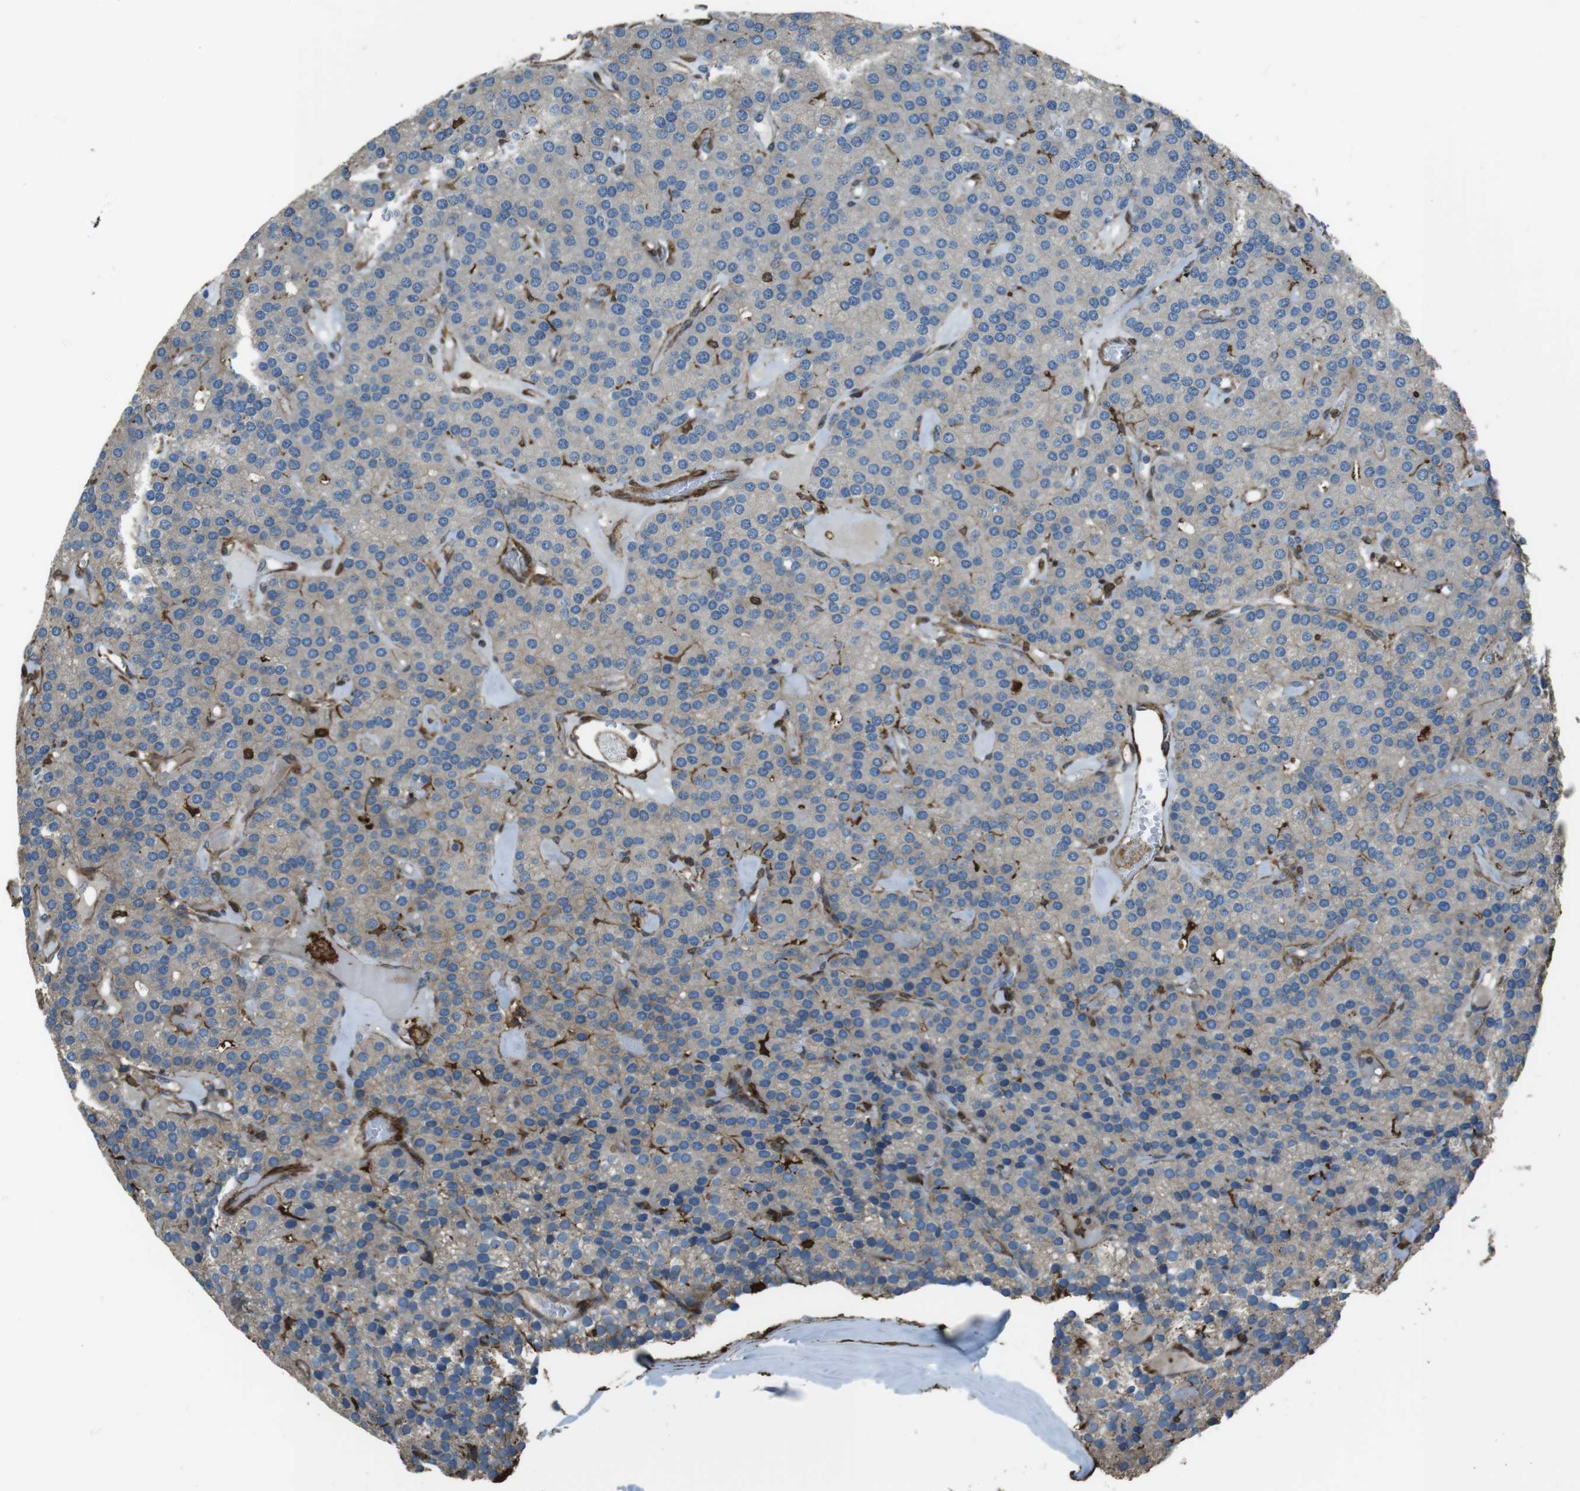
{"staining": {"intensity": "weak", "quantity": ">75%", "location": "cytoplasmic/membranous"}, "tissue": "parathyroid gland", "cell_type": "Glandular cells", "image_type": "normal", "snomed": [{"axis": "morphology", "description": "Normal tissue, NOS"}, {"axis": "morphology", "description": "Adenoma, NOS"}, {"axis": "topography", "description": "Parathyroid gland"}], "caption": "Protein expression analysis of unremarkable parathyroid gland shows weak cytoplasmic/membranous staining in about >75% of glandular cells.", "gene": "SFT2D1", "patient": {"sex": "female", "age": 86}}